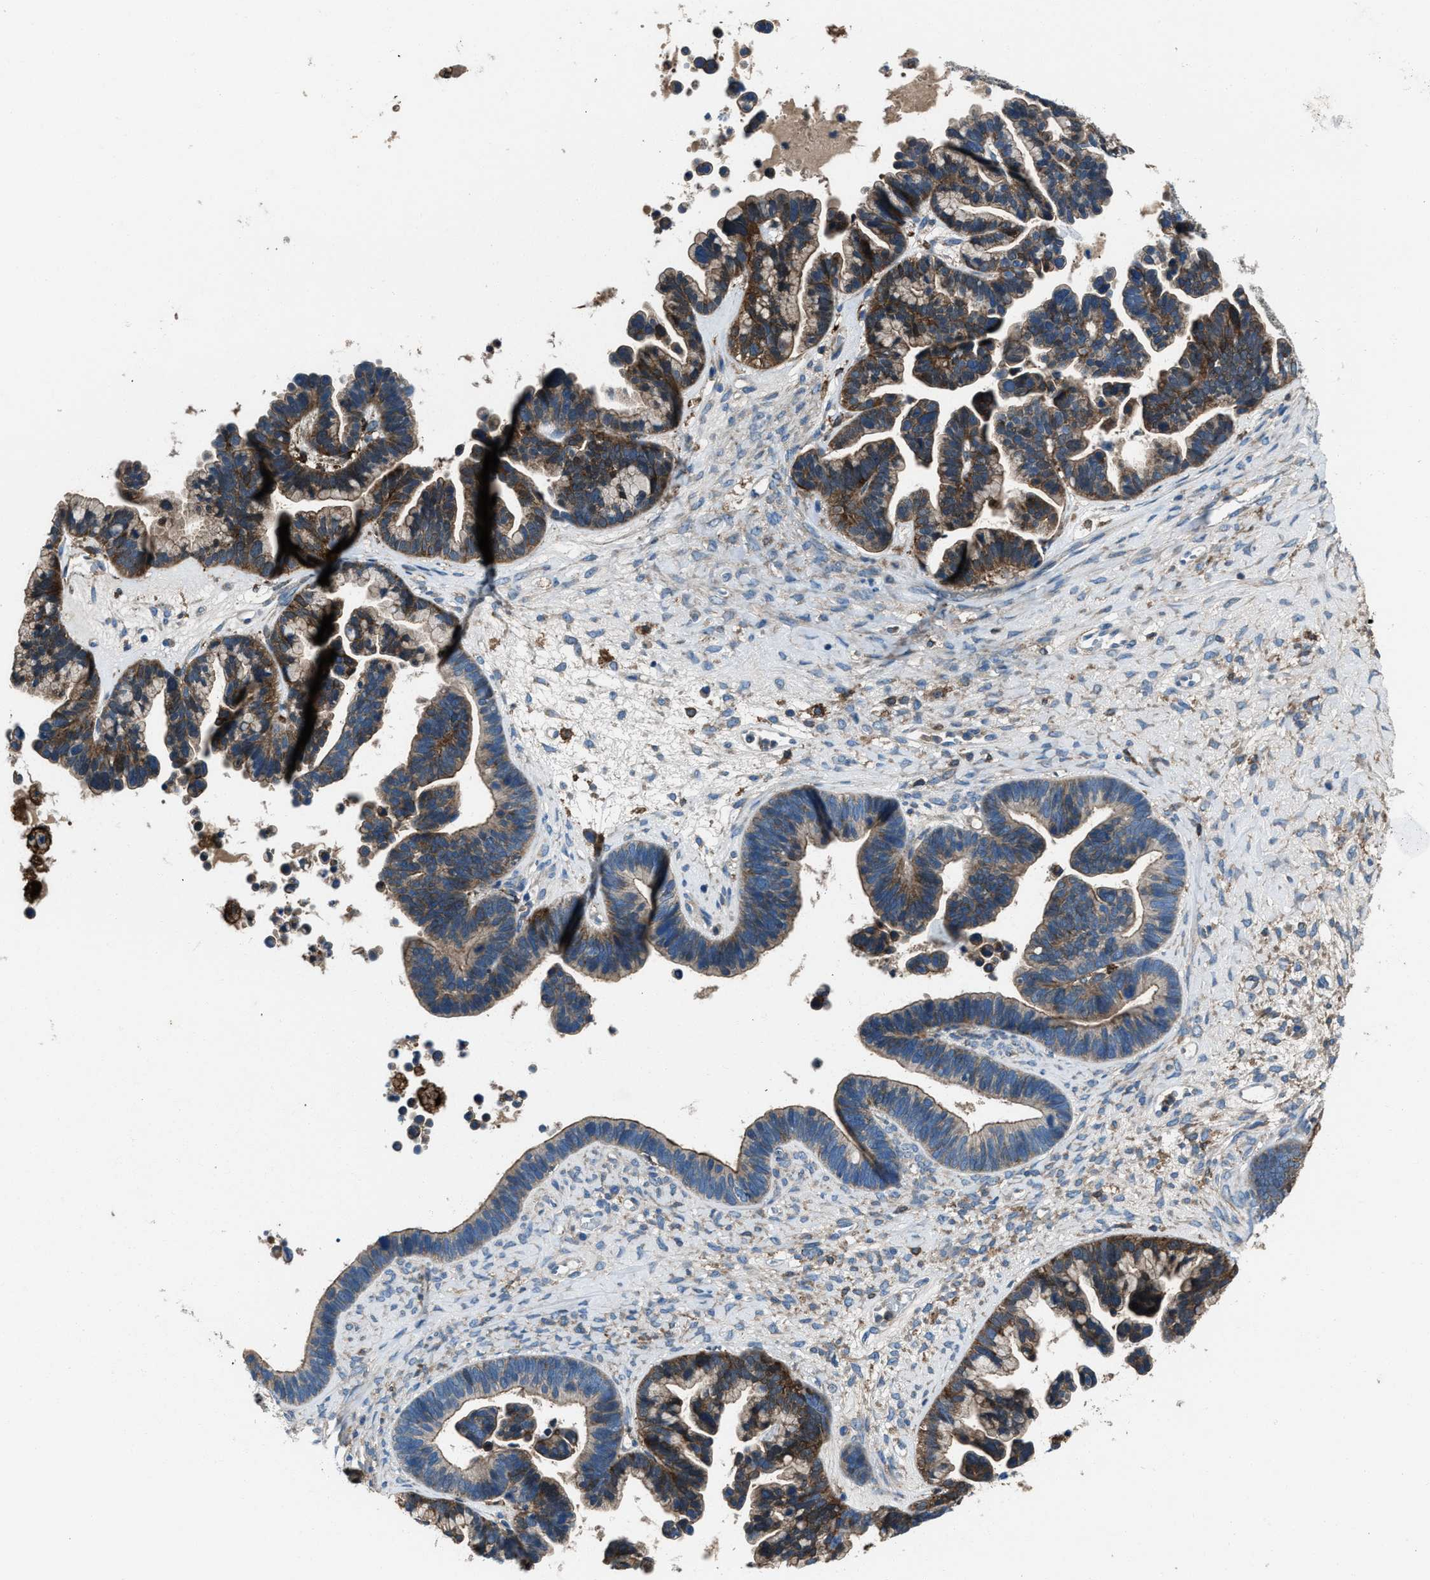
{"staining": {"intensity": "moderate", "quantity": ">75%", "location": "cytoplasmic/membranous"}, "tissue": "ovarian cancer", "cell_type": "Tumor cells", "image_type": "cancer", "snomed": [{"axis": "morphology", "description": "Cystadenocarcinoma, serous, NOS"}, {"axis": "topography", "description": "Ovary"}], "caption": "A high-resolution histopathology image shows immunohistochemistry (IHC) staining of ovarian cancer (serous cystadenocarcinoma), which shows moderate cytoplasmic/membranous staining in about >75% of tumor cells. (brown staining indicates protein expression, while blue staining denotes nuclei).", "gene": "SVIL", "patient": {"sex": "female", "age": 56}}